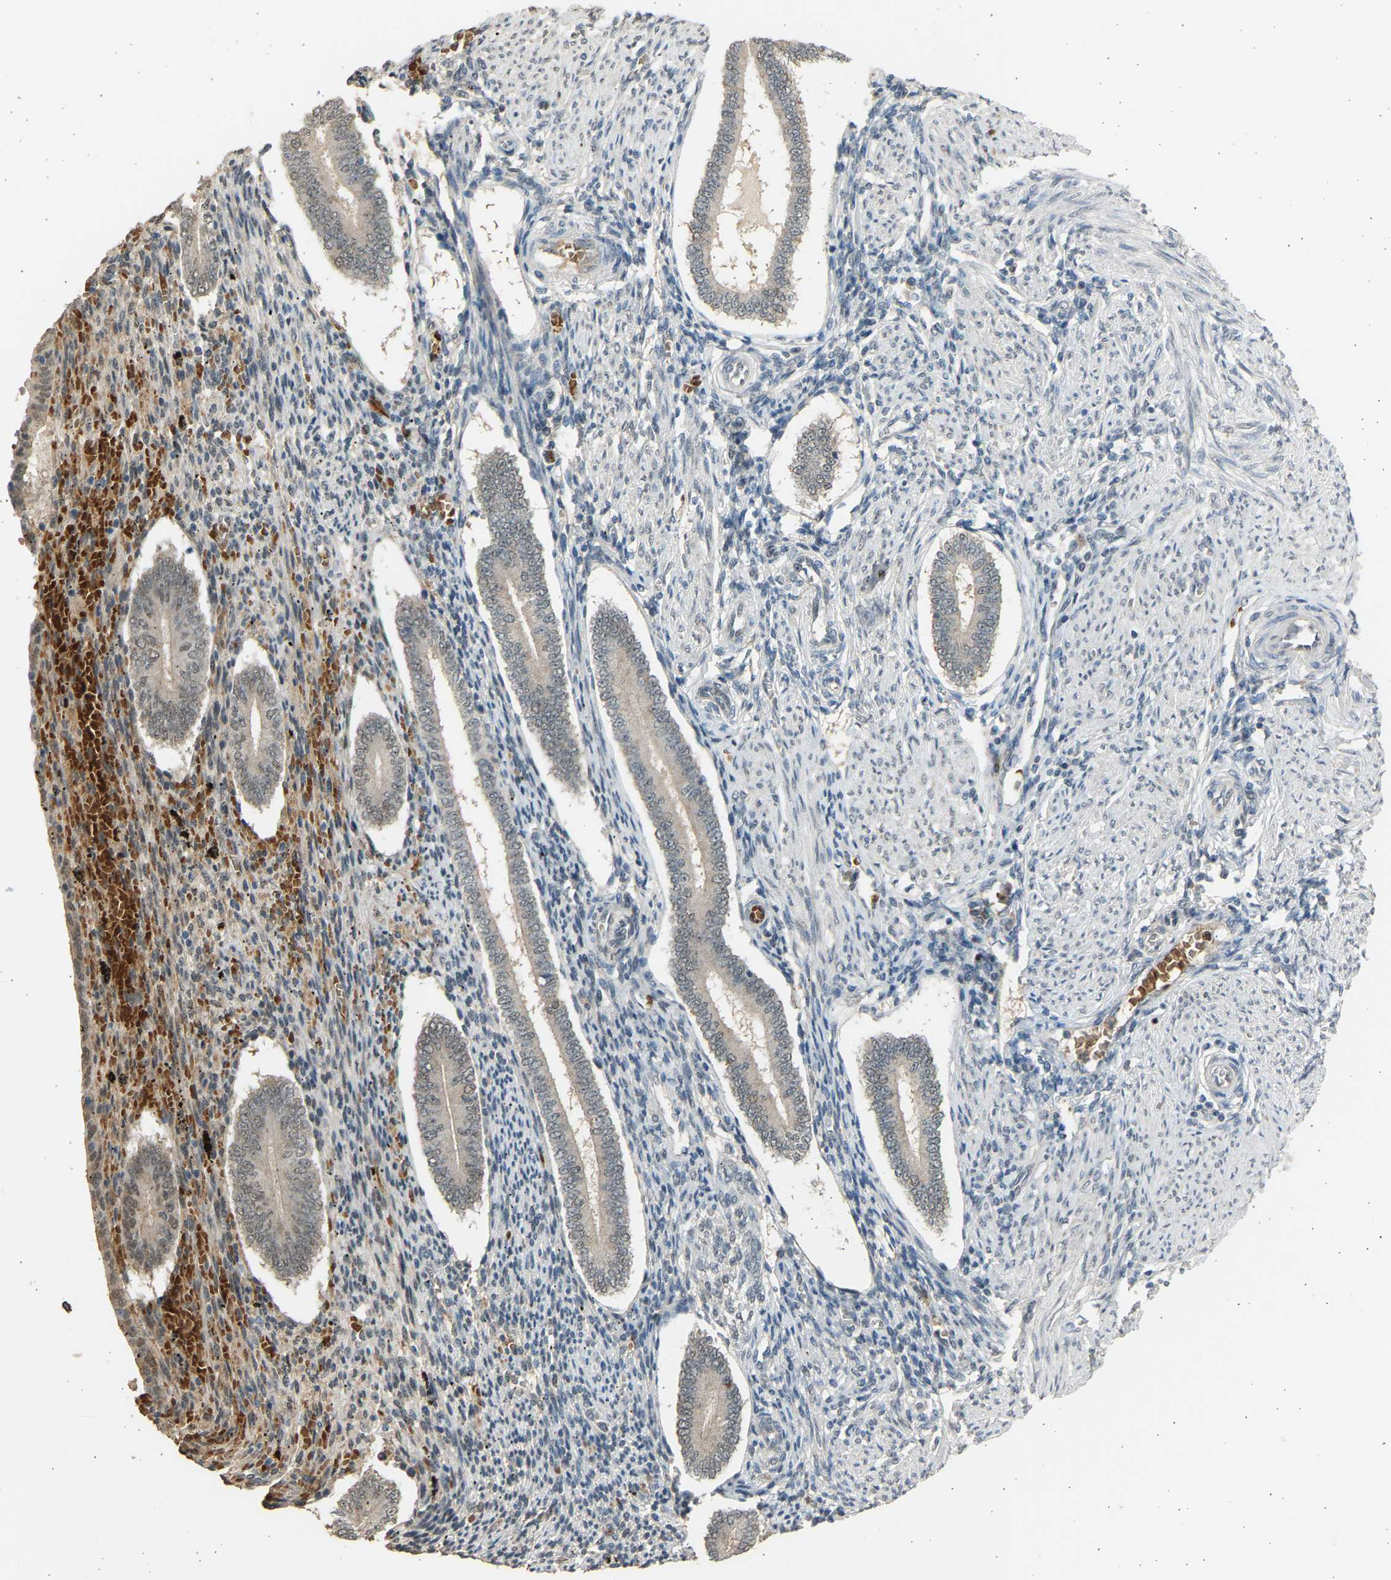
{"staining": {"intensity": "weak", "quantity": "<25%", "location": "cytoplasmic/membranous,nuclear"}, "tissue": "endometrium", "cell_type": "Cells in endometrial stroma", "image_type": "normal", "snomed": [{"axis": "morphology", "description": "Normal tissue, NOS"}, {"axis": "topography", "description": "Endometrium"}], "caption": "The histopathology image exhibits no staining of cells in endometrial stroma in unremarkable endometrium.", "gene": "BIRC2", "patient": {"sex": "female", "age": 42}}